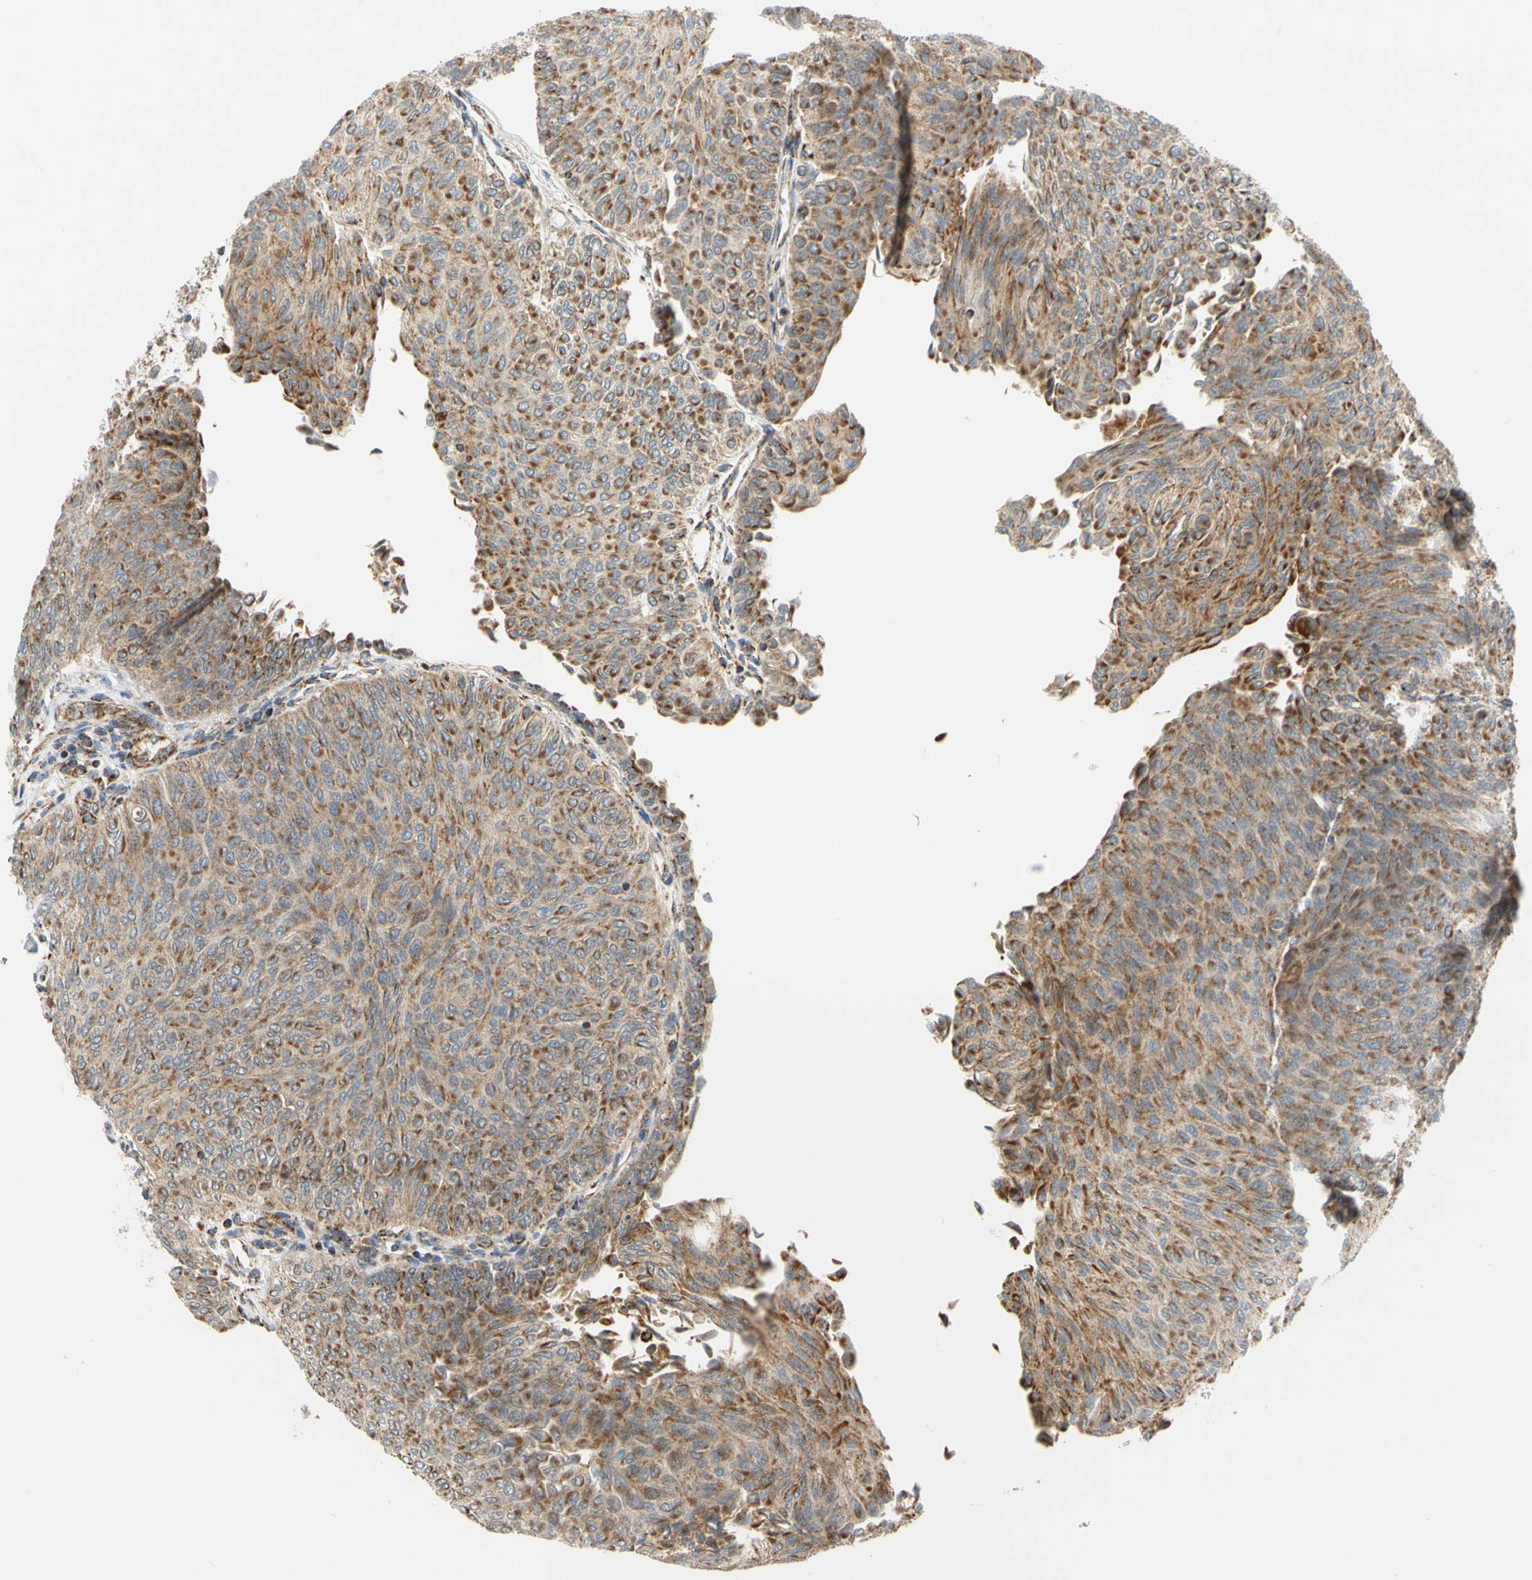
{"staining": {"intensity": "moderate", "quantity": ">75%", "location": "cytoplasmic/membranous"}, "tissue": "urothelial cancer", "cell_type": "Tumor cells", "image_type": "cancer", "snomed": [{"axis": "morphology", "description": "Urothelial carcinoma, Low grade"}, {"axis": "topography", "description": "Urinary bladder"}], "caption": "Low-grade urothelial carcinoma tissue reveals moderate cytoplasmic/membranous positivity in about >75% of tumor cells, visualized by immunohistochemistry.", "gene": "SFXN3", "patient": {"sex": "male", "age": 78}}